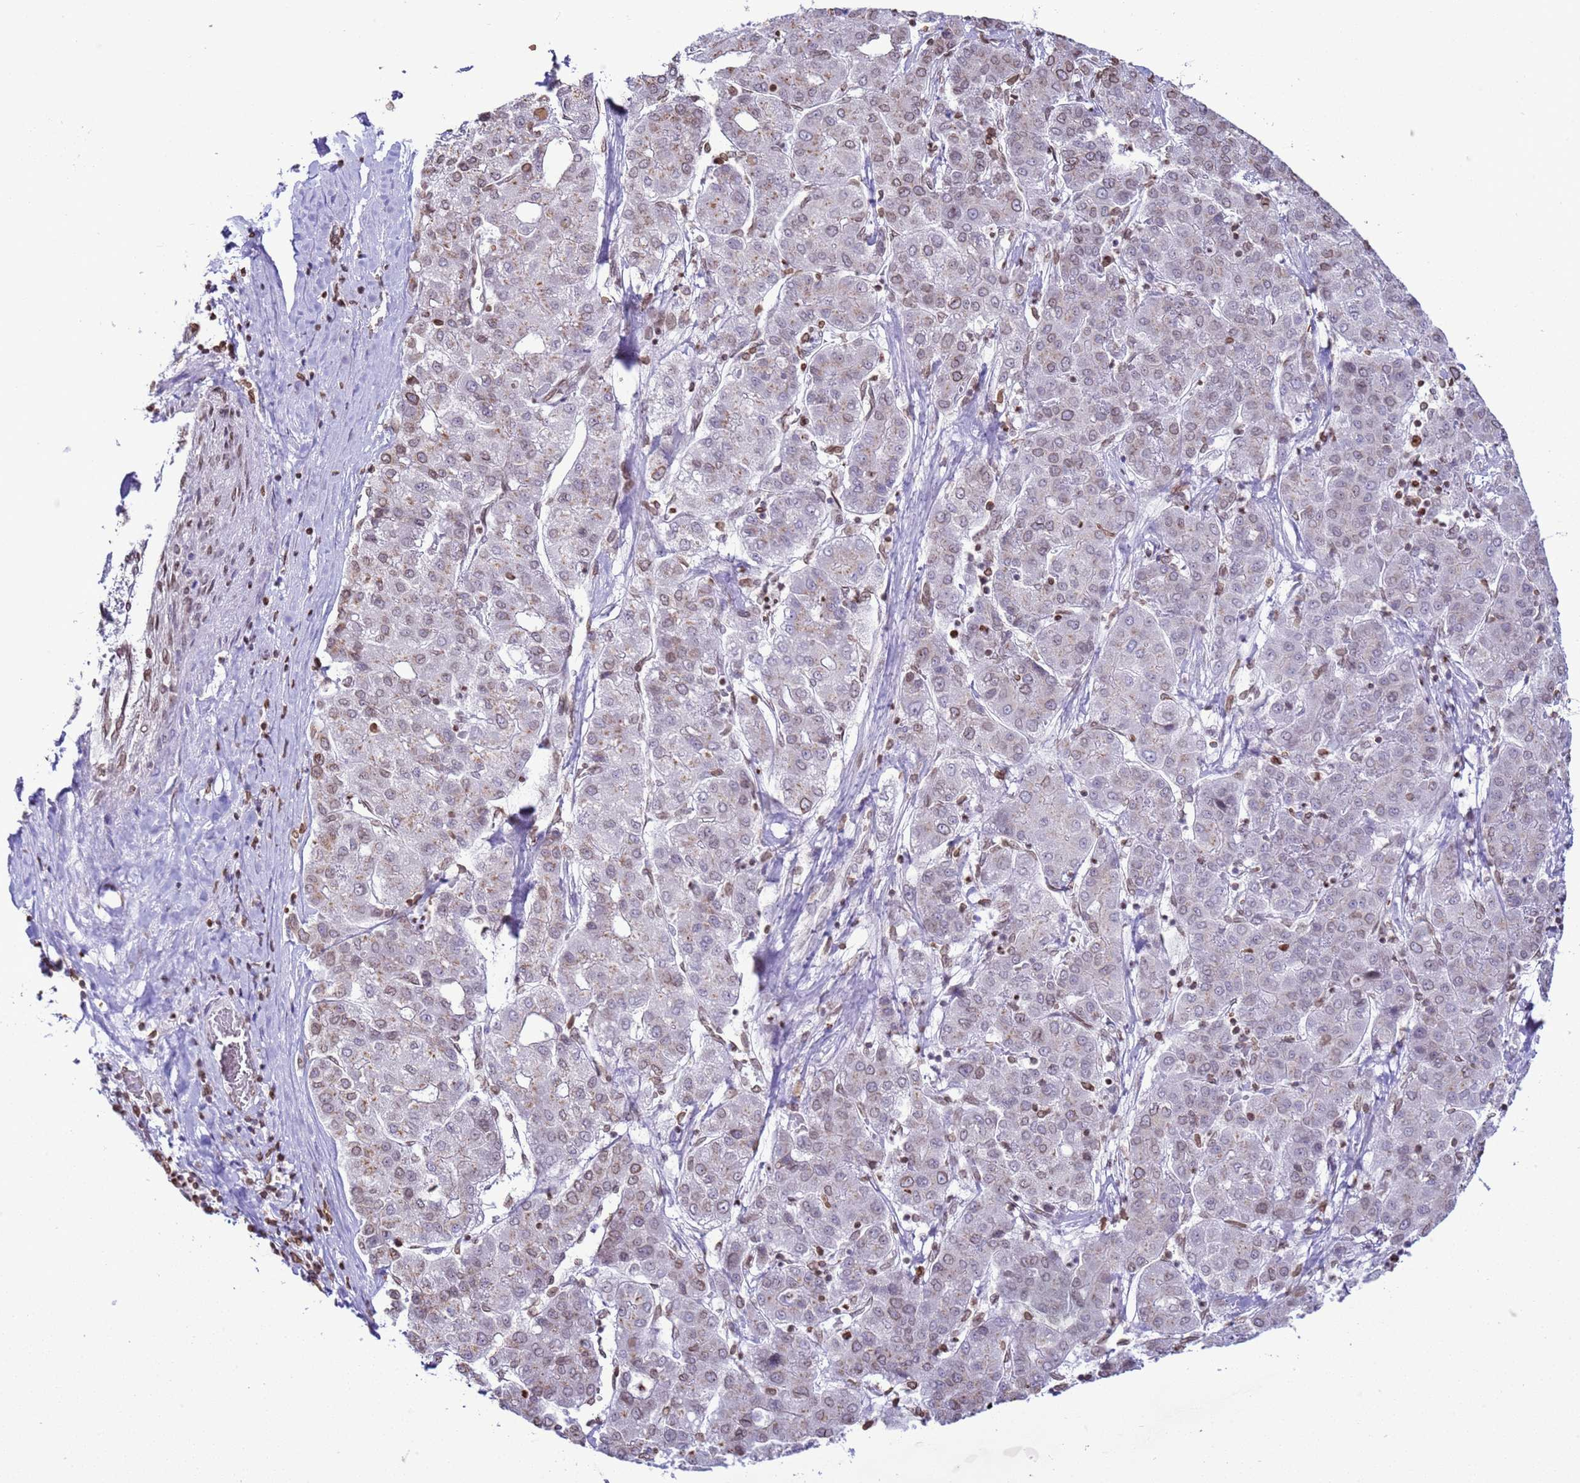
{"staining": {"intensity": "weak", "quantity": "<25%", "location": "cytoplasmic/membranous,nuclear"}, "tissue": "liver cancer", "cell_type": "Tumor cells", "image_type": "cancer", "snomed": [{"axis": "morphology", "description": "Carcinoma, Hepatocellular, NOS"}, {"axis": "topography", "description": "Liver"}], "caption": "Tumor cells show no significant positivity in hepatocellular carcinoma (liver). (DAB (3,3'-diaminobenzidine) immunohistochemistry (IHC) with hematoxylin counter stain).", "gene": "DHX37", "patient": {"sex": "male", "age": 65}}